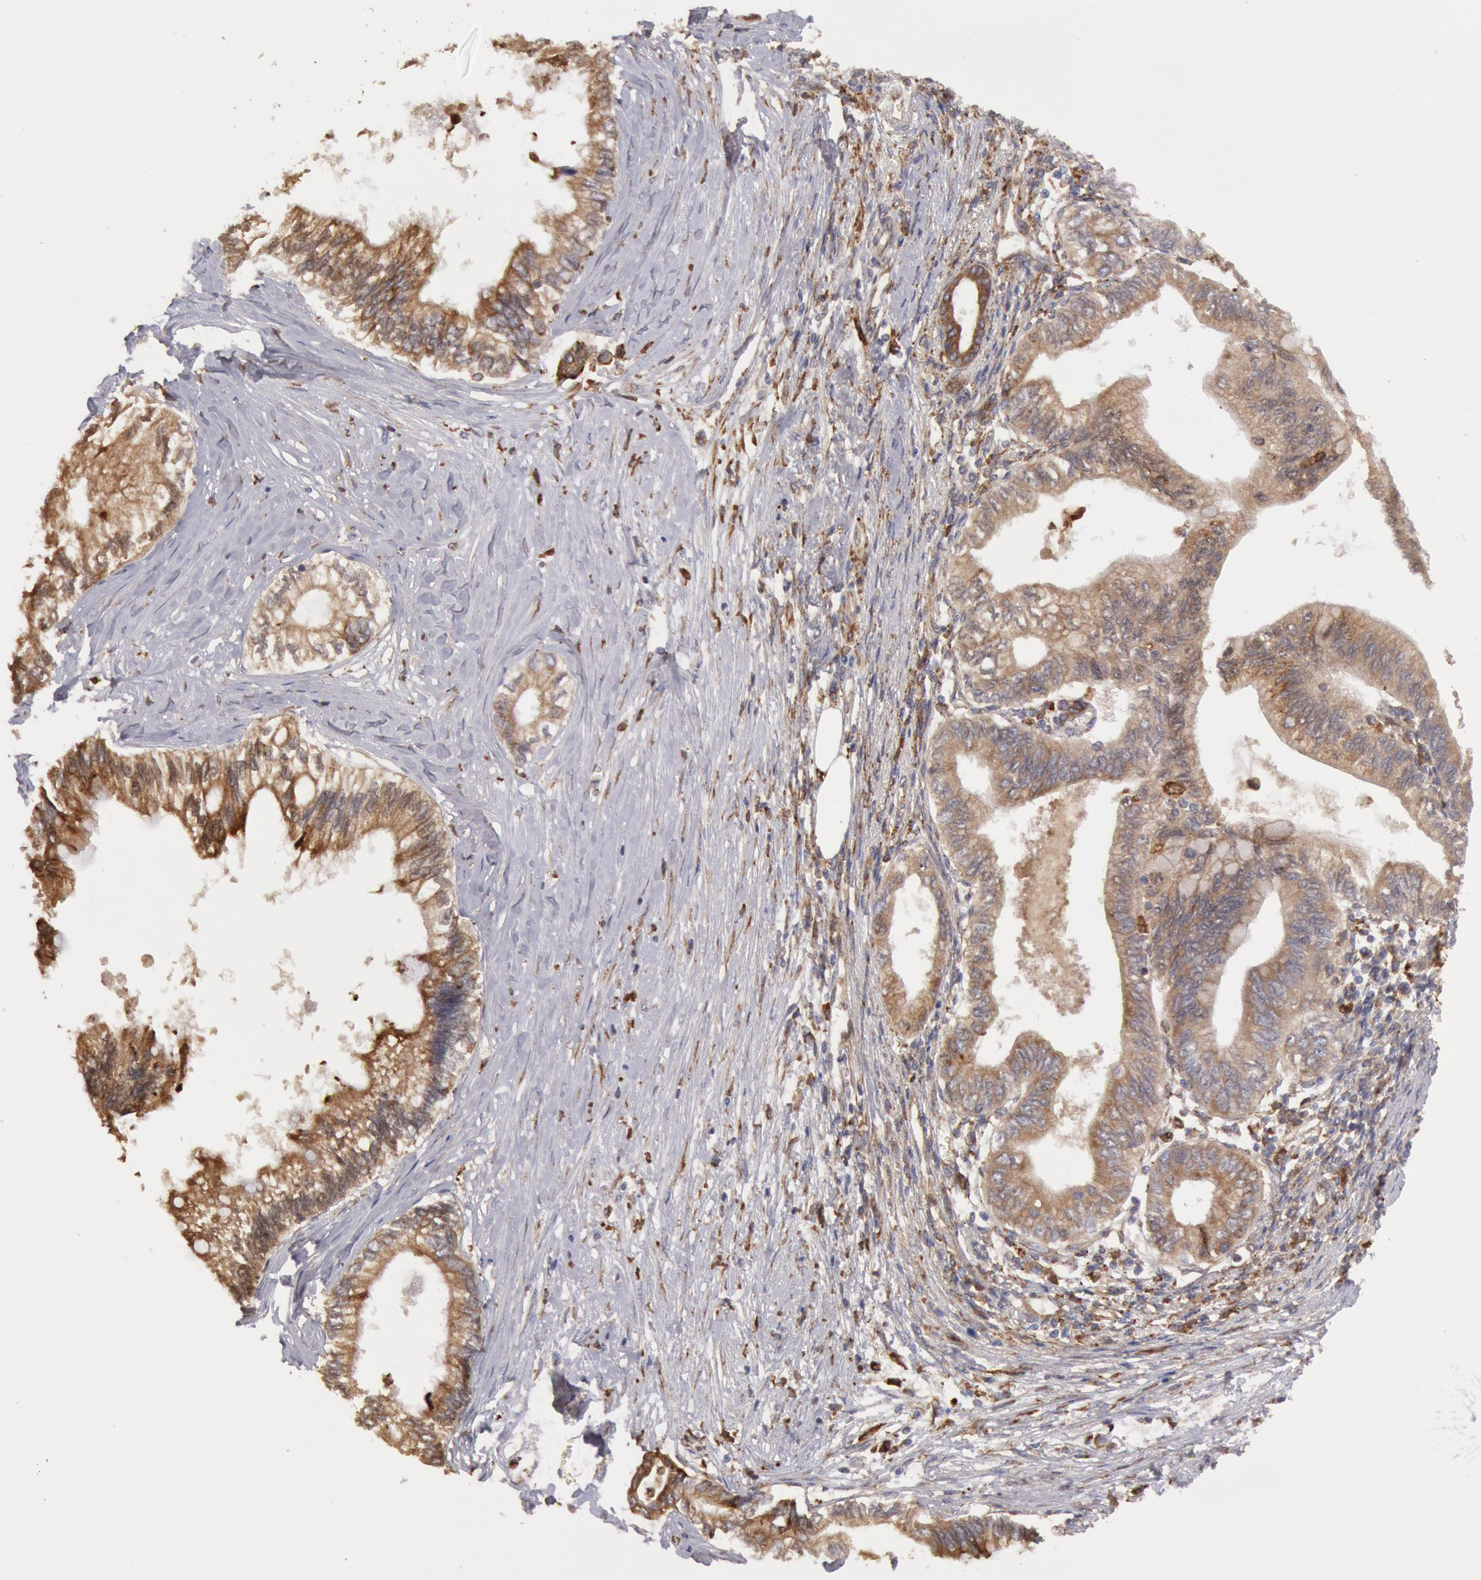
{"staining": {"intensity": "moderate", "quantity": ">75%", "location": "cytoplasmic/membranous"}, "tissue": "pancreatic cancer", "cell_type": "Tumor cells", "image_type": "cancer", "snomed": [{"axis": "morphology", "description": "Adenocarcinoma, NOS"}, {"axis": "topography", "description": "Pancreas"}], "caption": "DAB (3,3'-diaminobenzidine) immunohistochemical staining of human adenocarcinoma (pancreatic) demonstrates moderate cytoplasmic/membranous protein staining in about >75% of tumor cells. Nuclei are stained in blue.", "gene": "ERP44", "patient": {"sex": "female", "age": 66}}